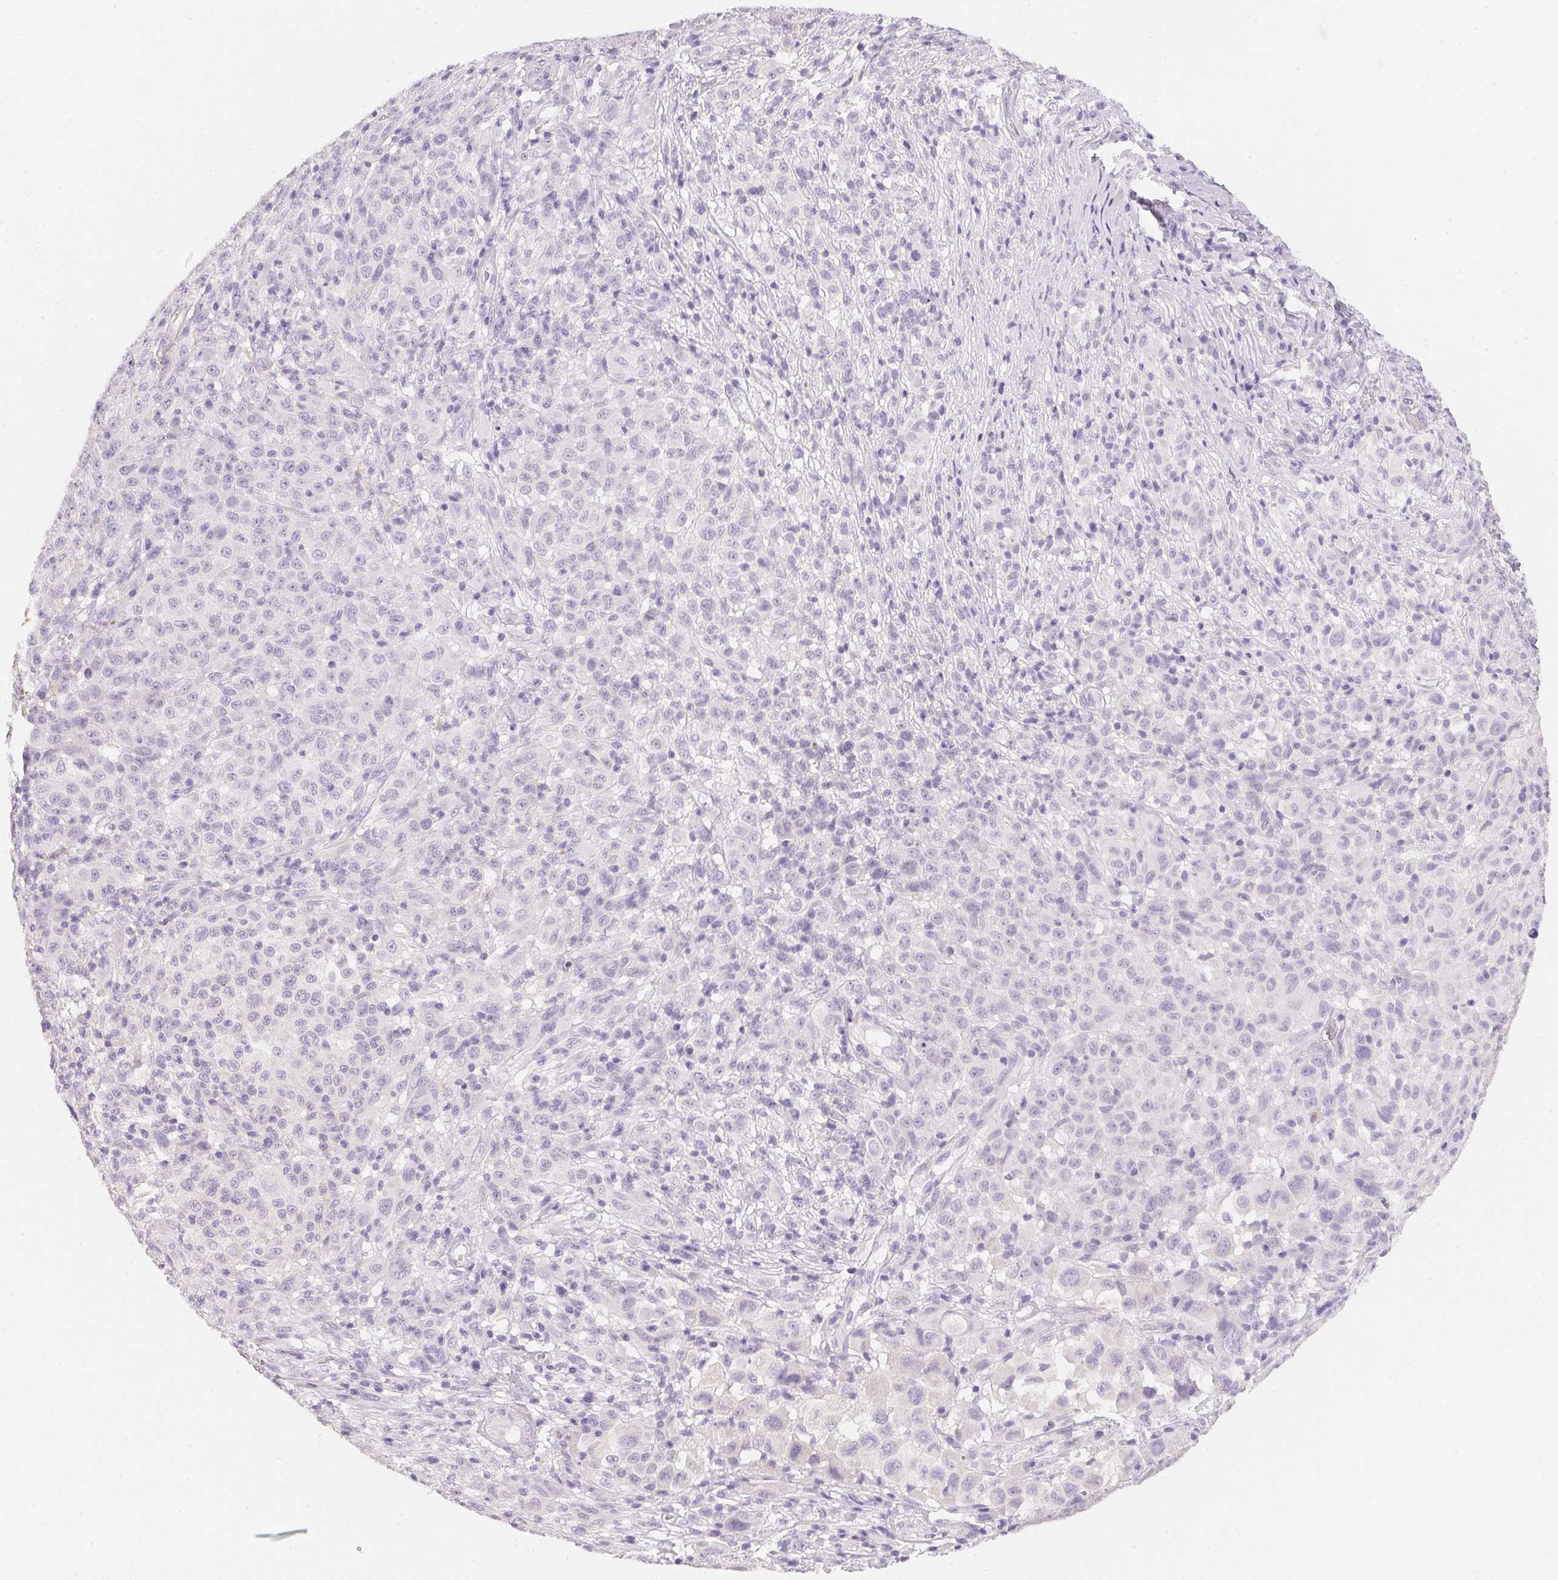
{"staining": {"intensity": "negative", "quantity": "none", "location": "none"}, "tissue": "melanoma", "cell_type": "Tumor cells", "image_type": "cancer", "snomed": [{"axis": "morphology", "description": "Malignant melanoma, NOS"}, {"axis": "topography", "description": "Skin"}], "caption": "Immunohistochemical staining of human malignant melanoma reveals no significant staining in tumor cells.", "gene": "ACP3", "patient": {"sex": "male", "age": 73}}